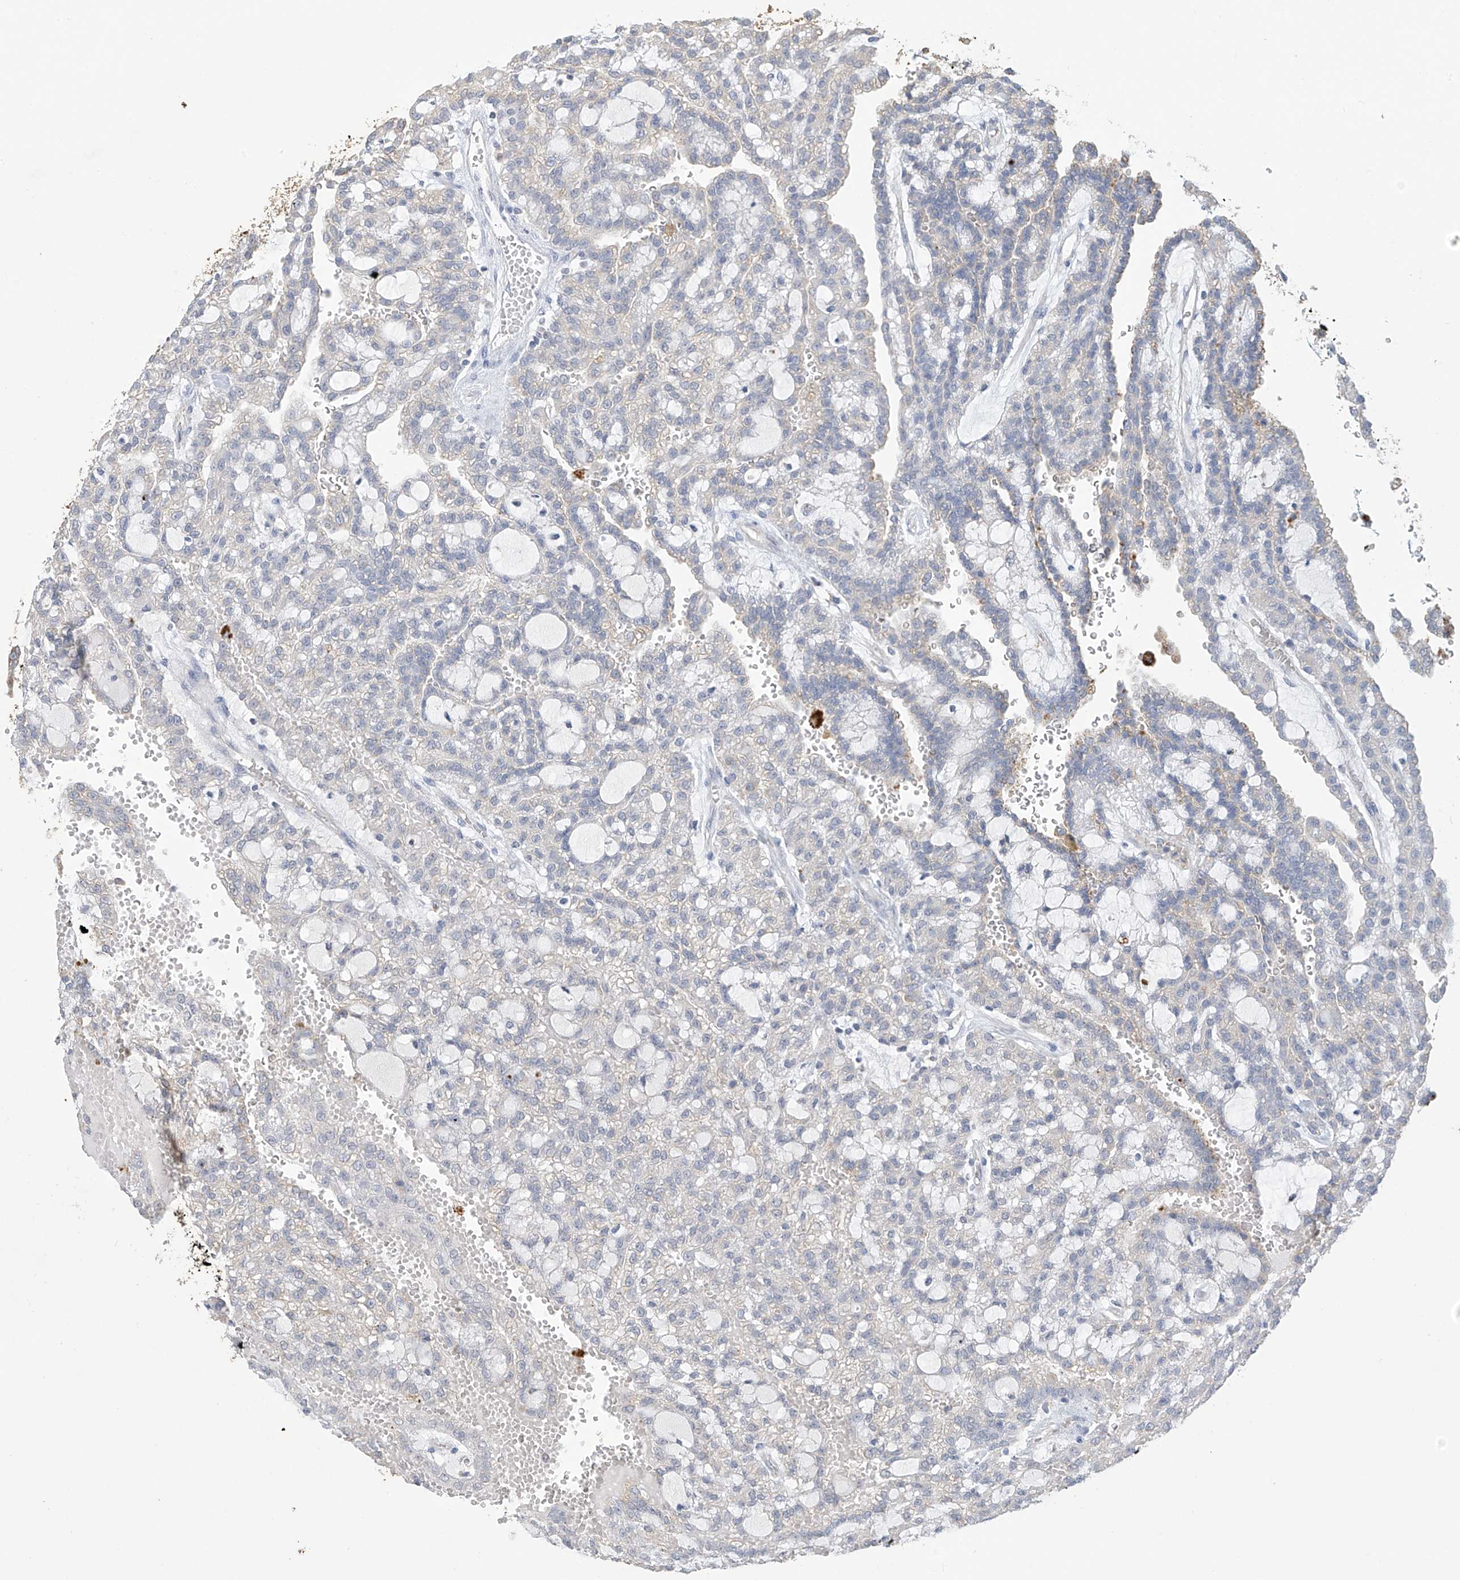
{"staining": {"intensity": "negative", "quantity": "none", "location": "none"}, "tissue": "renal cancer", "cell_type": "Tumor cells", "image_type": "cancer", "snomed": [{"axis": "morphology", "description": "Adenocarcinoma, NOS"}, {"axis": "topography", "description": "Kidney"}], "caption": "The micrograph shows no significant positivity in tumor cells of adenocarcinoma (renal).", "gene": "OGT", "patient": {"sex": "male", "age": 63}}